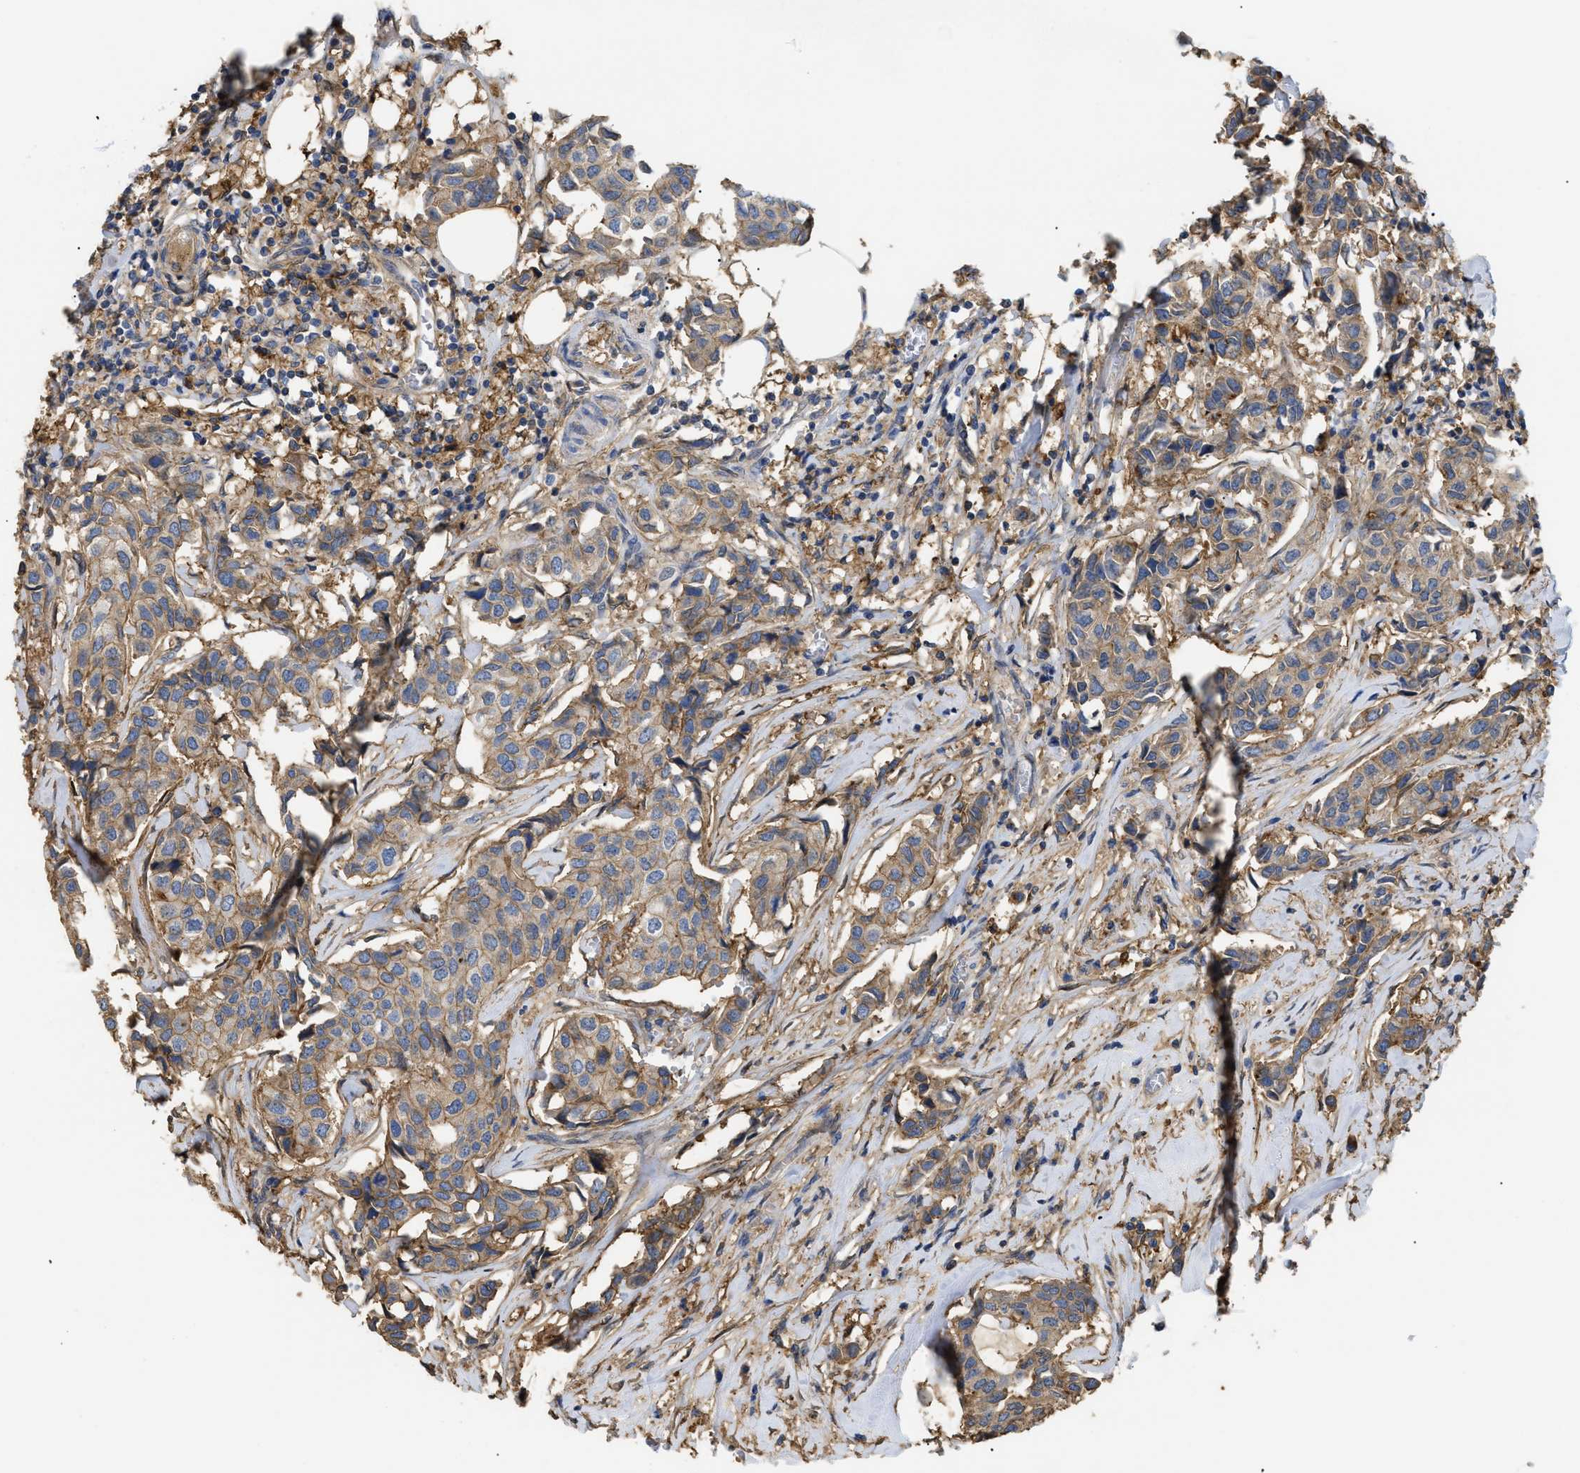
{"staining": {"intensity": "moderate", "quantity": ">75%", "location": "cytoplasmic/membranous"}, "tissue": "breast cancer", "cell_type": "Tumor cells", "image_type": "cancer", "snomed": [{"axis": "morphology", "description": "Duct carcinoma"}, {"axis": "topography", "description": "Breast"}], "caption": "Protein analysis of breast invasive ductal carcinoma tissue displays moderate cytoplasmic/membranous staining in approximately >75% of tumor cells.", "gene": "ANXA4", "patient": {"sex": "female", "age": 80}}